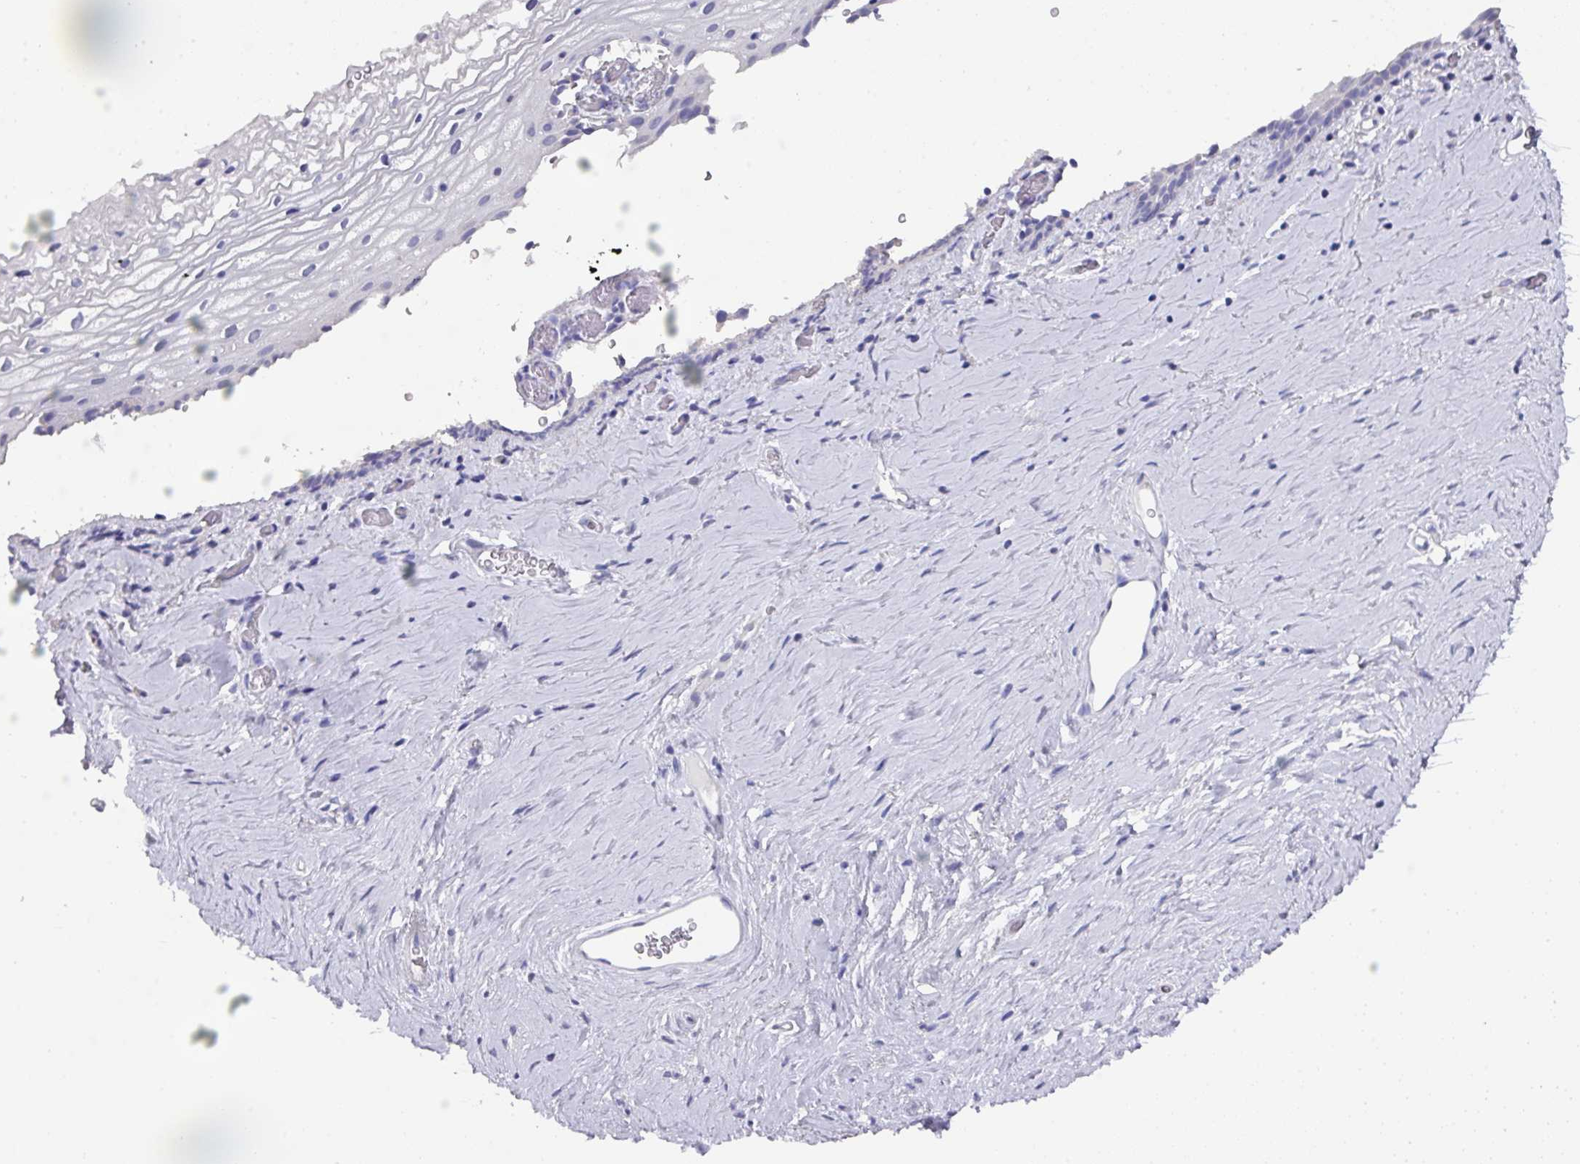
{"staining": {"intensity": "negative", "quantity": "none", "location": "none"}, "tissue": "vagina", "cell_type": "Squamous epithelial cells", "image_type": "normal", "snomed": [{"axis": "morphology", "description": "Normal tissue, NOS"}, {"axis": "morphology", "description": "Adenocarcinoma, NOS"}, {"axis": "topography", "description": "Rectum"}, {"axis": "topography", "description": "Vagina"}, {"axis": "topography", "description": "Peripheral nerve tissue"}], "caption": "Protein analysis of normal vagina demonstrates no significant expression in squamous epithelial cells.", "gene": "DAZ1", "patient": {"sex": "female", "age": 71}}